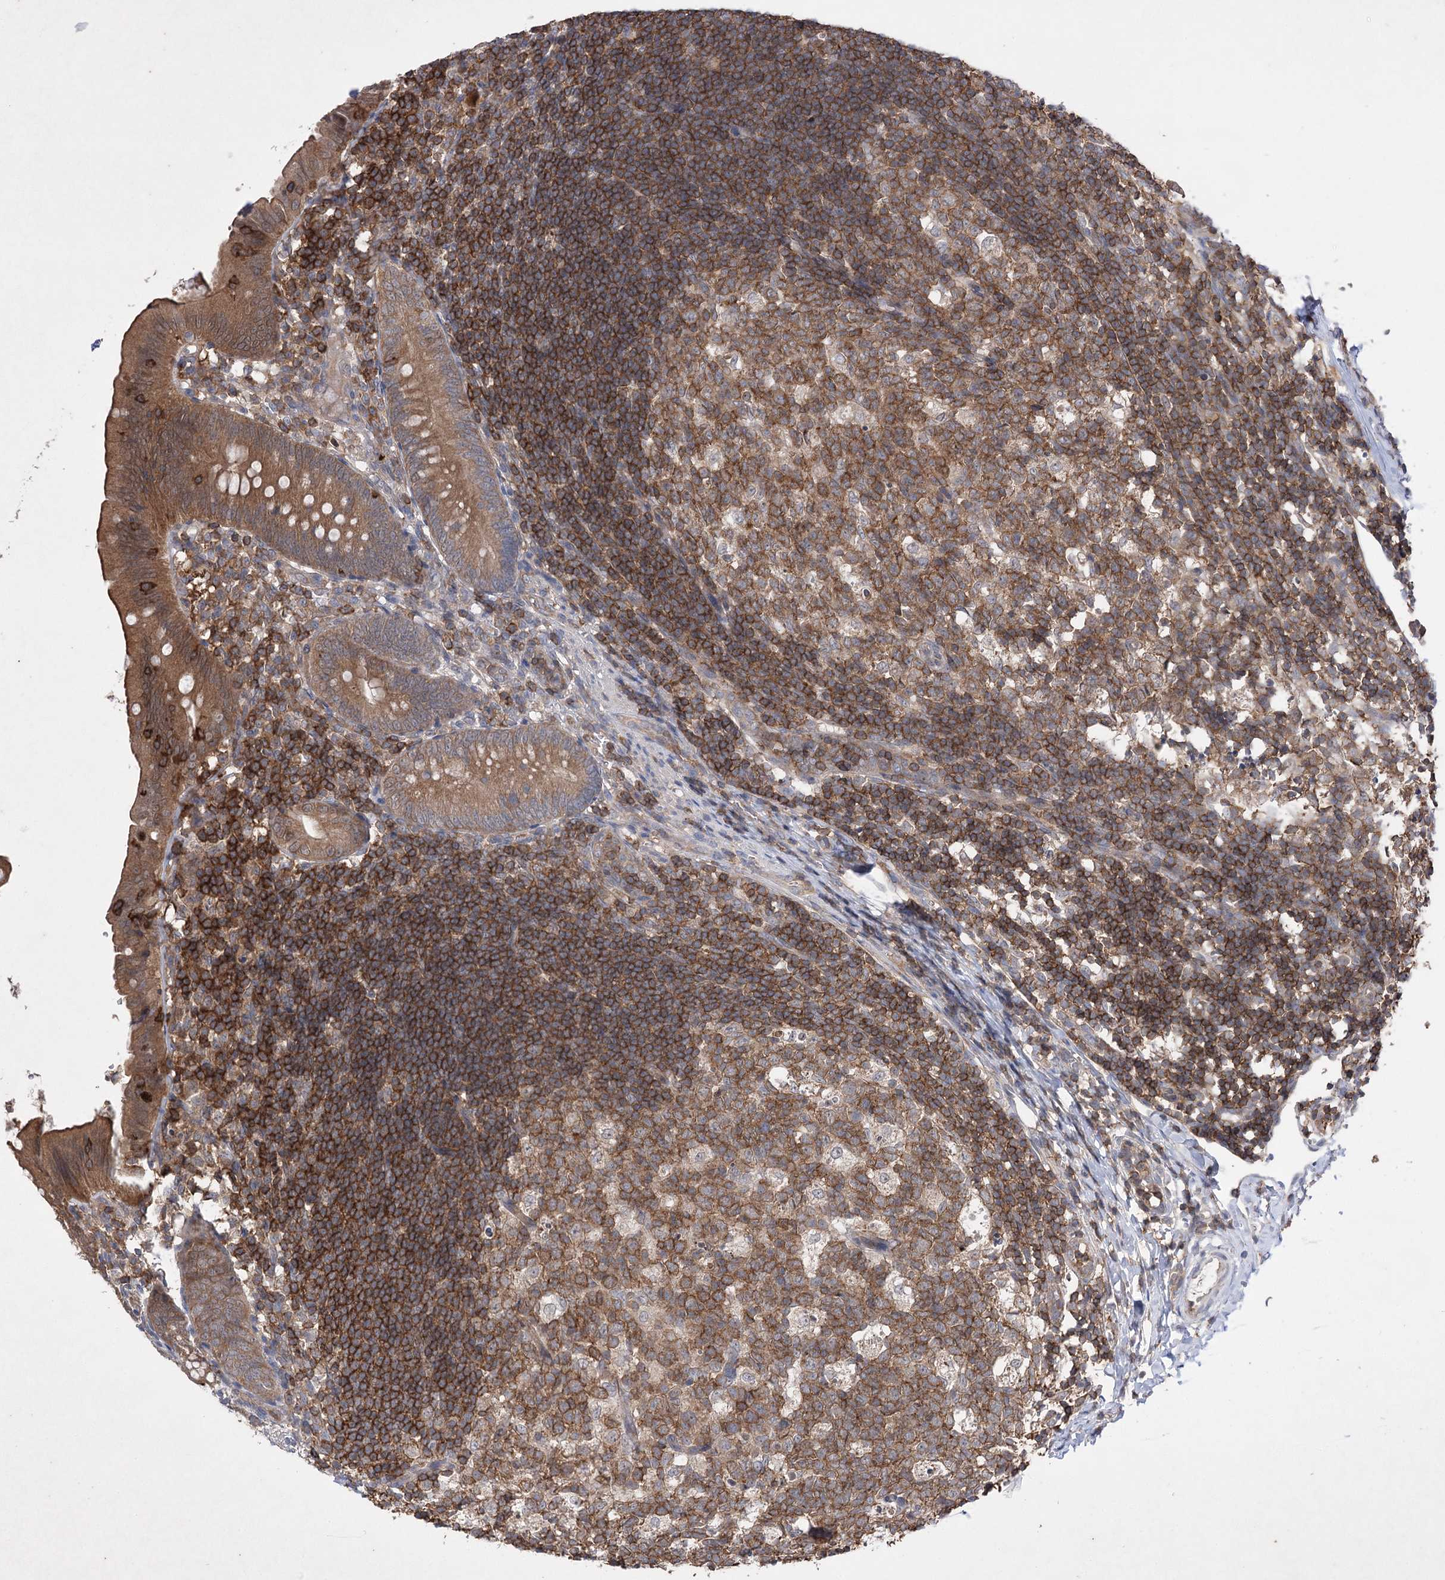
{"staining": {"intensity": "moderate", "quantity": ">75%", "location": "cytoplasmic/membranous"}, "tissue": "appendix", "cell_type": "Glandular cells", "image_type": "normal", "snomed": [{"axis": "morphology", "description": "Normal tissue, NOS"}, {"axis": "topography", "description": "Appendix"}], "caption": "Immunohistochemistry photomicrograph of unremarkable human appendix stained for a protein (brown), which displays medium levels of moderate cytoplasmic/membranous positivity in about >75% of glandular cells.", "gene": "BCR", "patient": {"sex": "male", "age": 1}}